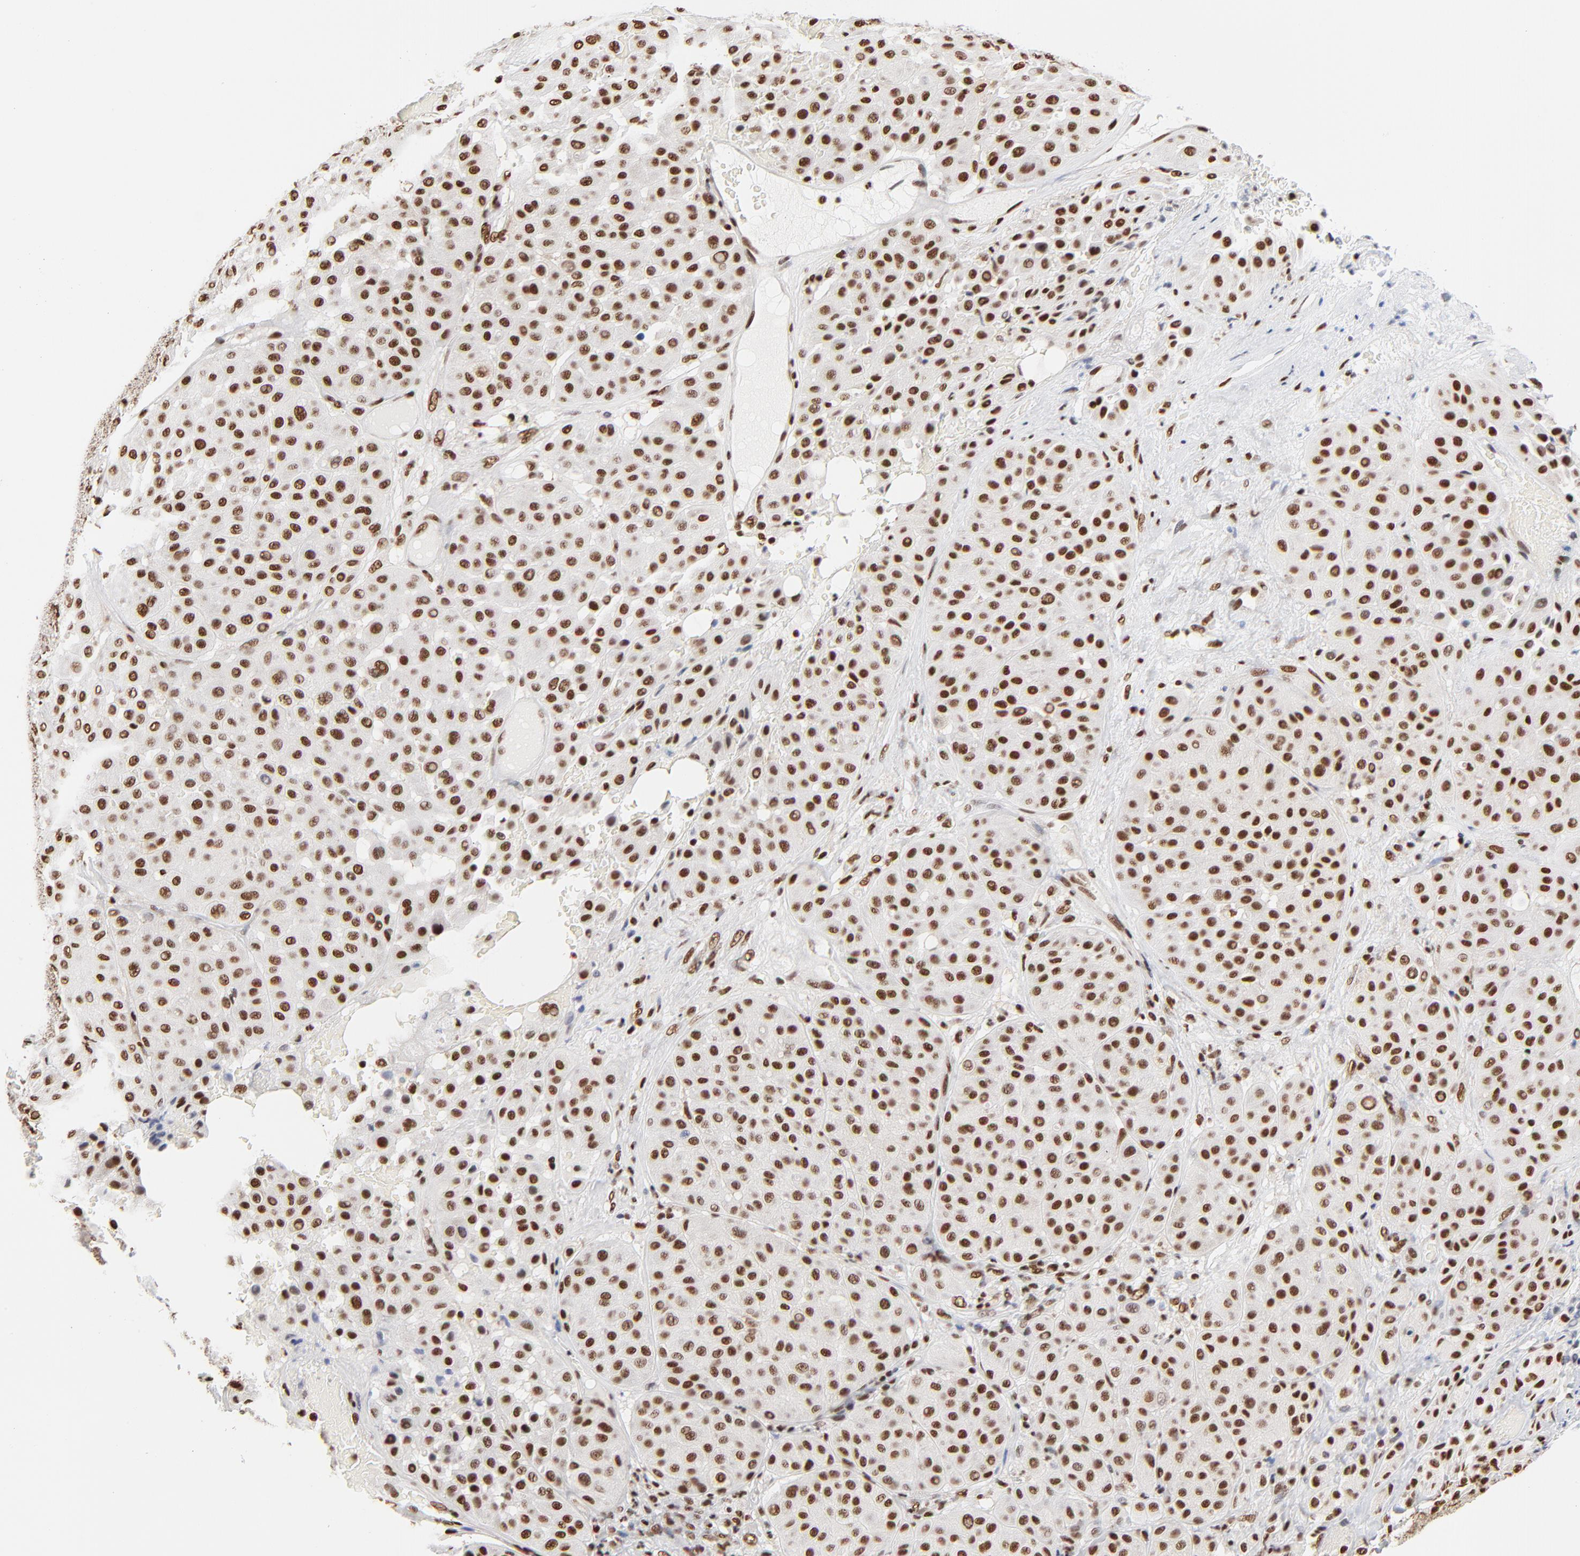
{"staining": {"intensity": "strong", "quantity": ">75%", "location": "nuclear"}, "tissue": "melanoma", "cell_type": "Tumor cells", "image_type": "cancer", "snomed": [{"axis": "morphology", "description": "Normal tissue, NOS"}, {"axis": "morphology", "description": "Malignant melanoma, Metastatic site"}, {"axis": "topography", "description": "Skin"}], "caption": "Malignant melanoma (metastatic site) tissue shows strong nuclear positivity in approximately >75% of tumor cells The staining is performed using DAB (3,3'-diaminobenzidine) brown chromogen to label protein expression. The nuclei are counter-stained blue using hematoxylin.", "gene": "CREB1", "patient": {"sex": "male", "age": 41}}